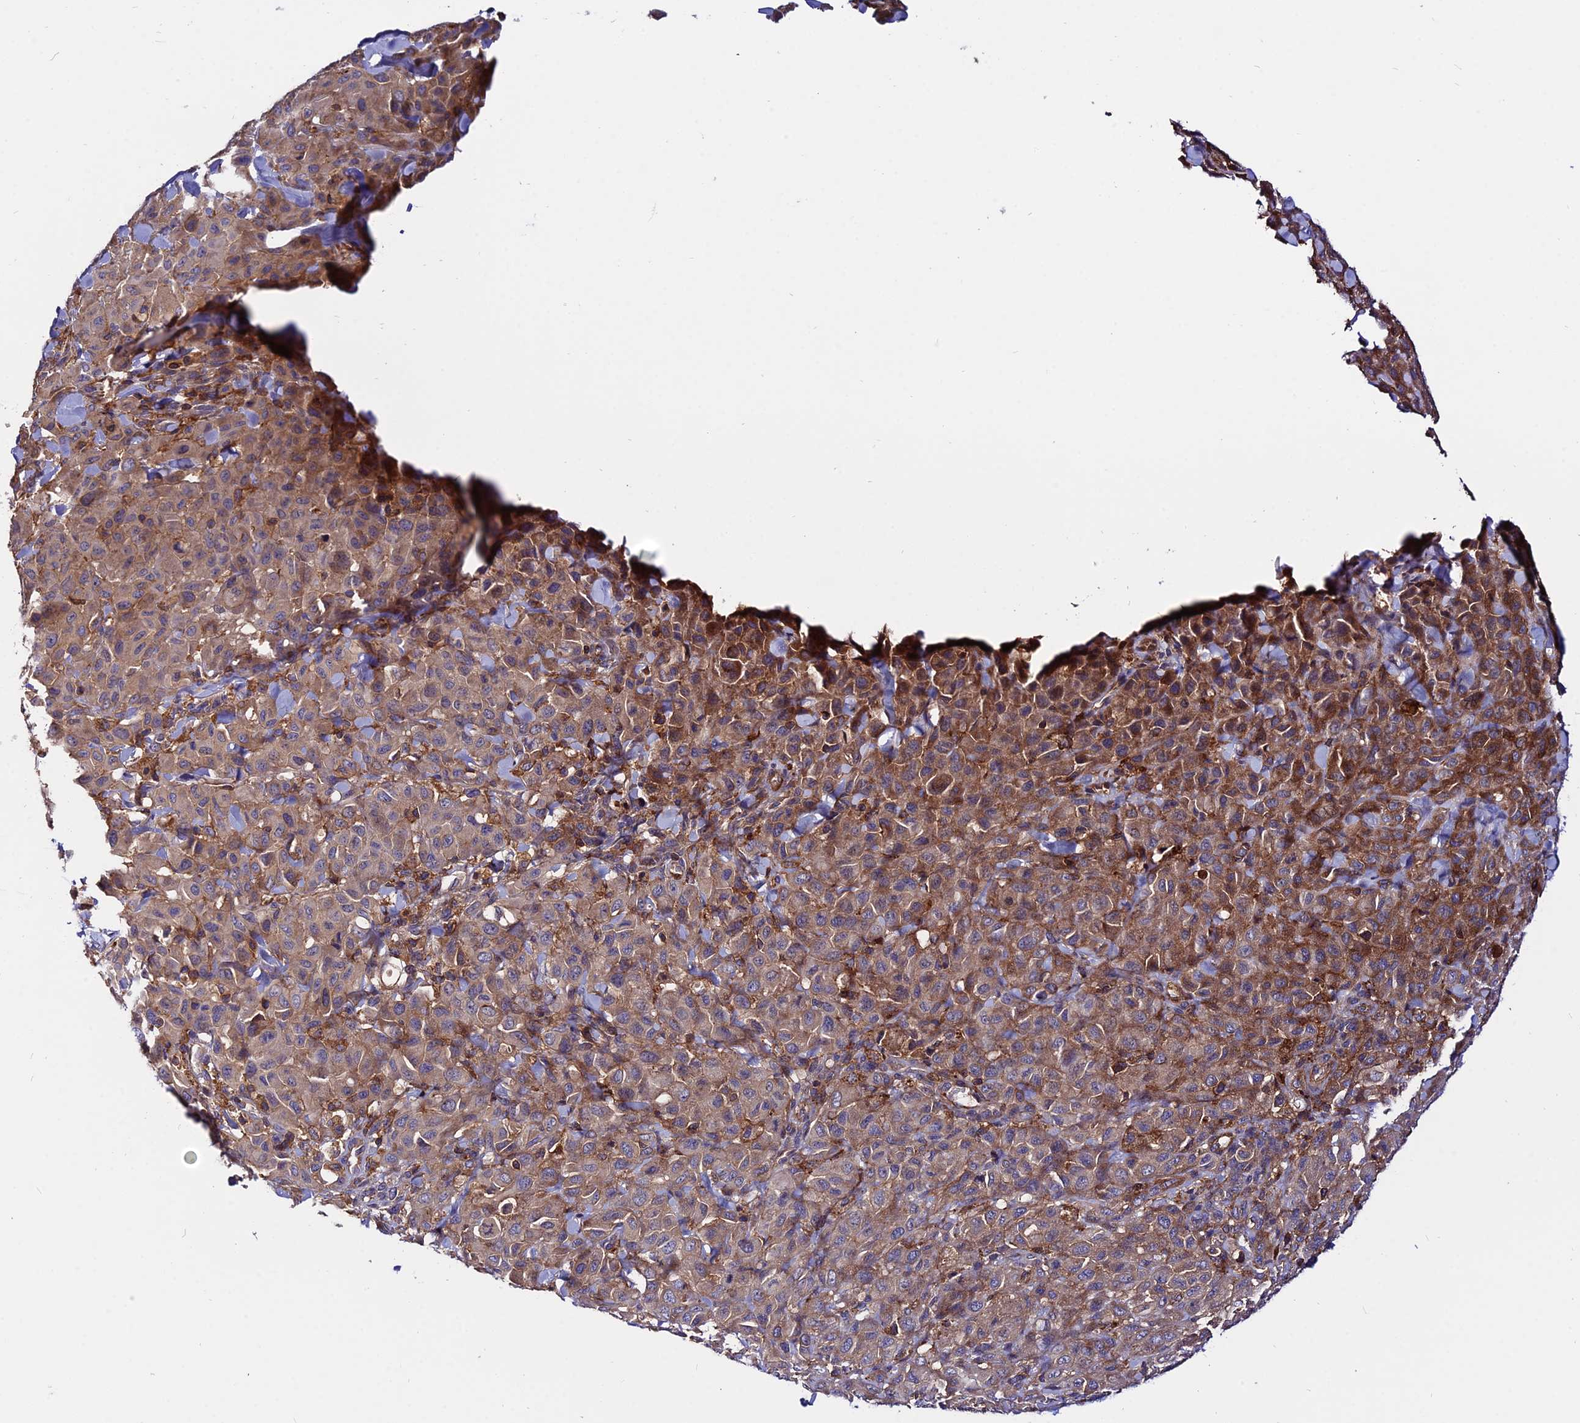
{"staining": {"intensity": "weak", "quantity": ">75%", "location": "cytoplasmic/membranous"}, "tissue": "melanoma", "cell_type": "Tumor cells", "image_type": "cancer", "snomed": [{"axis": "morphology", "description": "Malignant melanoma, Metastatic site"}, {"axis": "topography", "description": "Skin"}], "caption": "Immunohistochemical staining of human malignant melanoma (metastatic site) reveals weak cytoplasmic/membranous protein staining in approximately >75% of tumor cells.", "gene": "PYM1", "patient": {"sex": "female", "age": 81}}